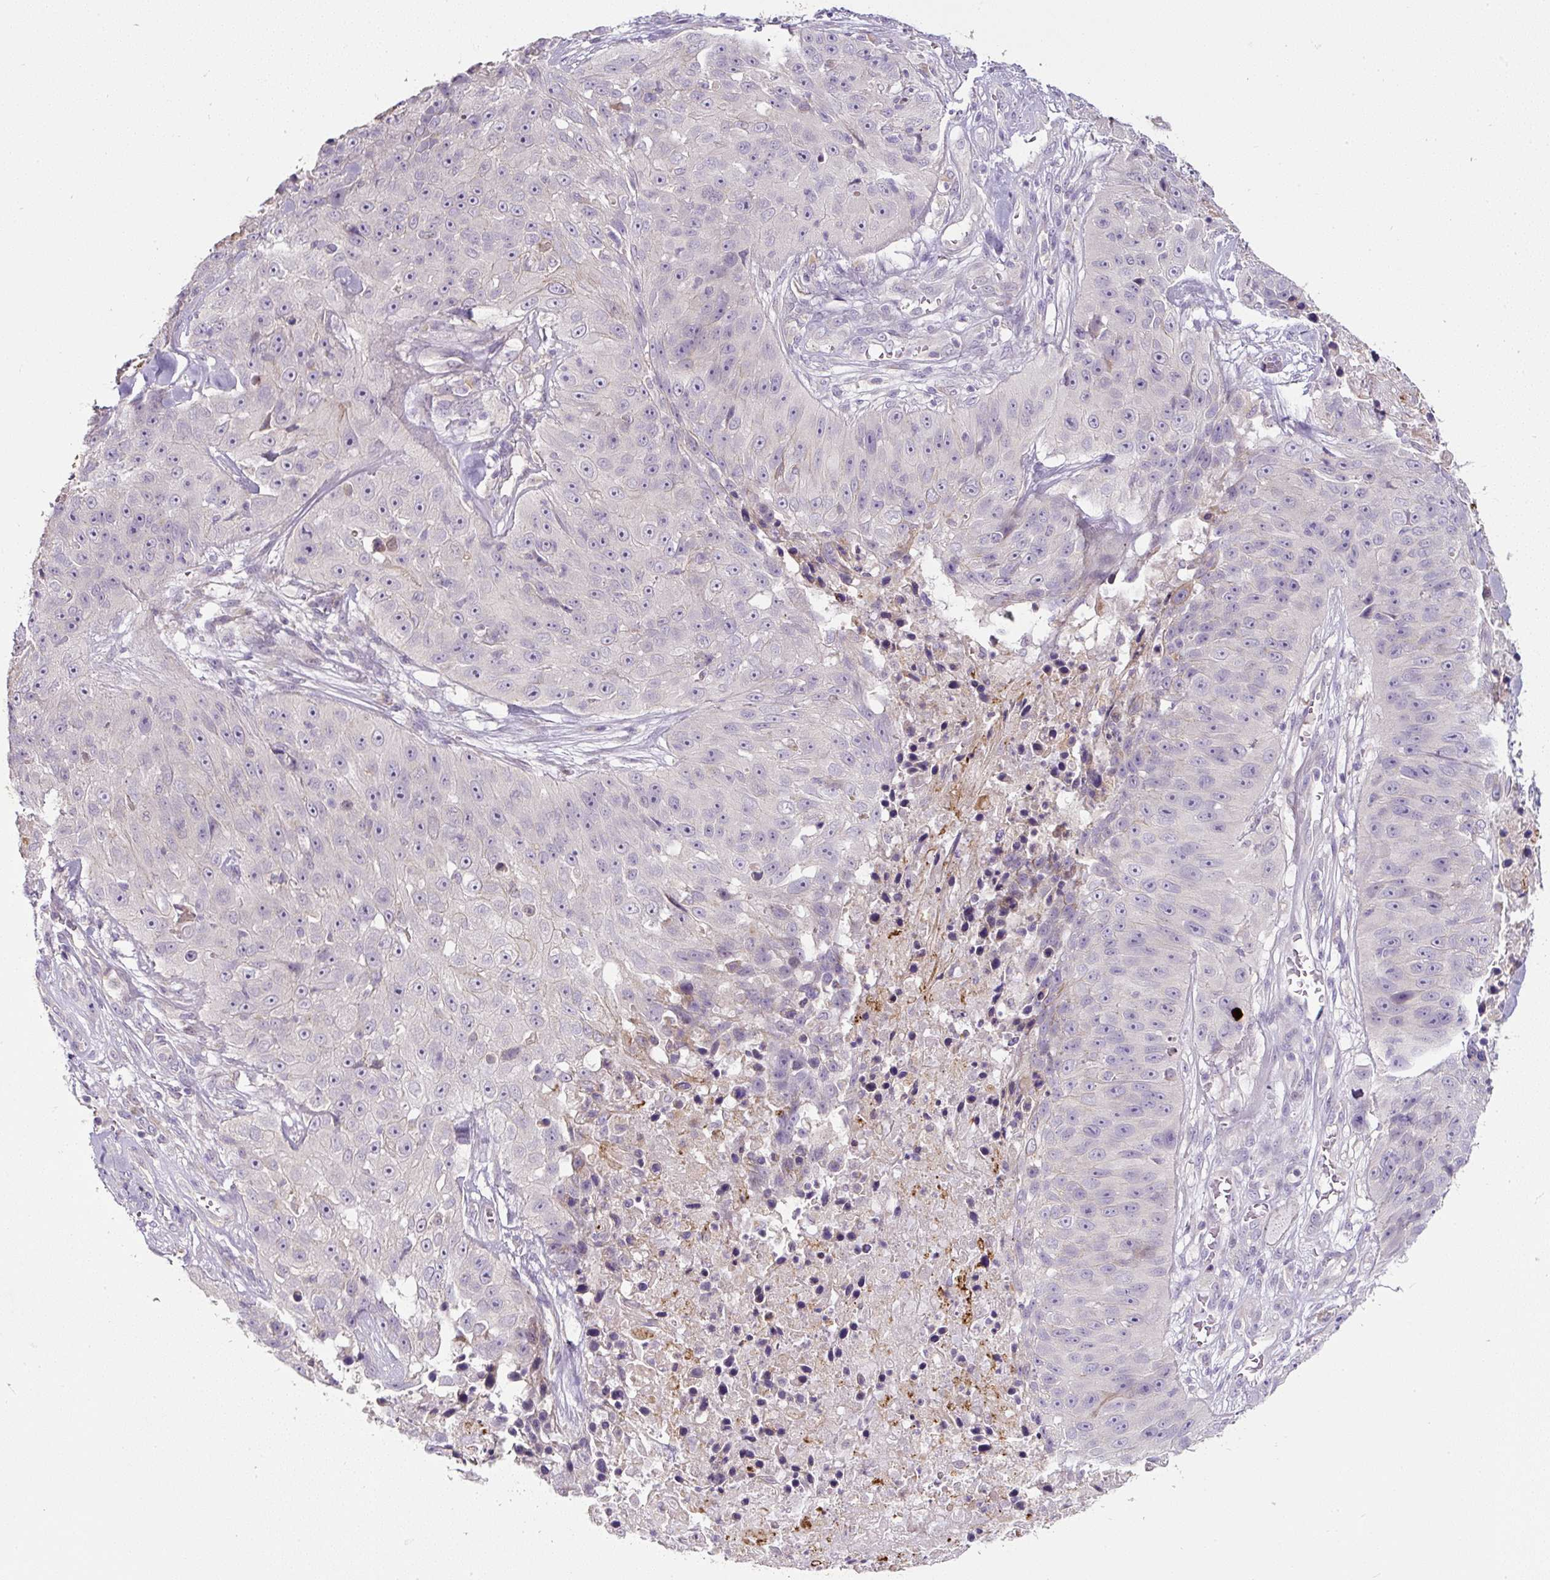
{"staining": {"intensity": "negative", "quantity": "none", "location": "none"}, "tissue": "skin cancer", "cell_type": "Tumor cells", "image_type": "cancer", "snomed": [{"axis": "morphology", "description": "Squamous cell carcinoma, NOS"}, {"axis": "topography", "description": "Skin"}], "caption": "DAB (3,3'-diaminobenzidine) immunohistochemical staining of squamous cell carcinoma (skin) exhibits no significant staining in tumor cells.", "gene": "HPS4", "patient": {"sex": "female", "age": 87}}